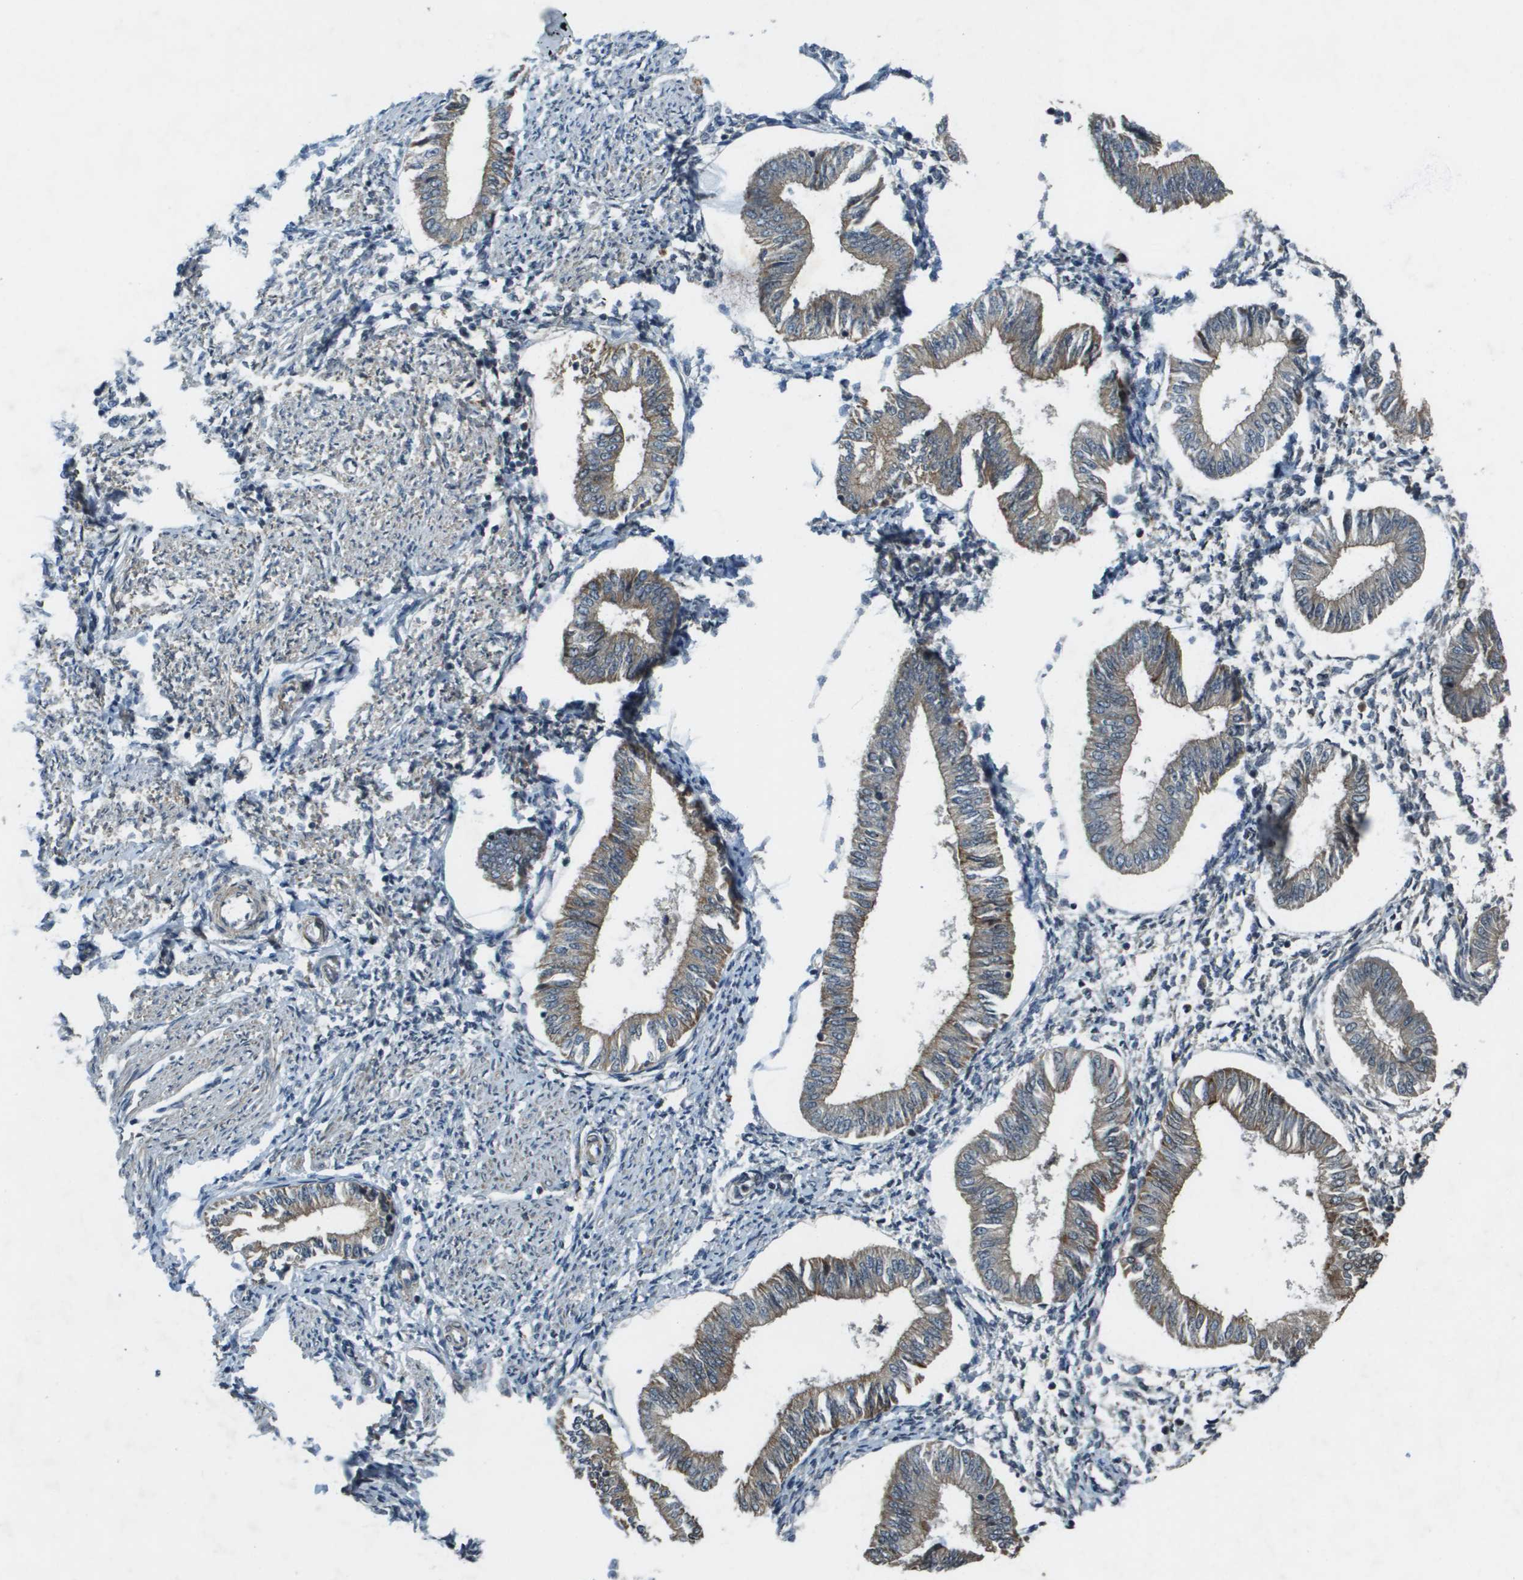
{"staining": {"intensity": "moderate", "quantity": "<25%", "location": "cytoplasmic/membranous"}, "tissue": "endometrium", "cell_type": "Cells in endometrial stroma", "image_type": "normal", "snomed": [{"axis": "morphology", "description": "Normal tissue, NOS"}, {"axis": "topography", "description": "Endometrium"}], "caption": "Moderate cytoplasmic/membranous expression for a protein is appreciated in approximately <25% of cells in endometrial stroma of unremarkable endometrium using immunohistochemistry.", "gene": "CDKN2C", "patient": {"sex": "female", "age": 50}}